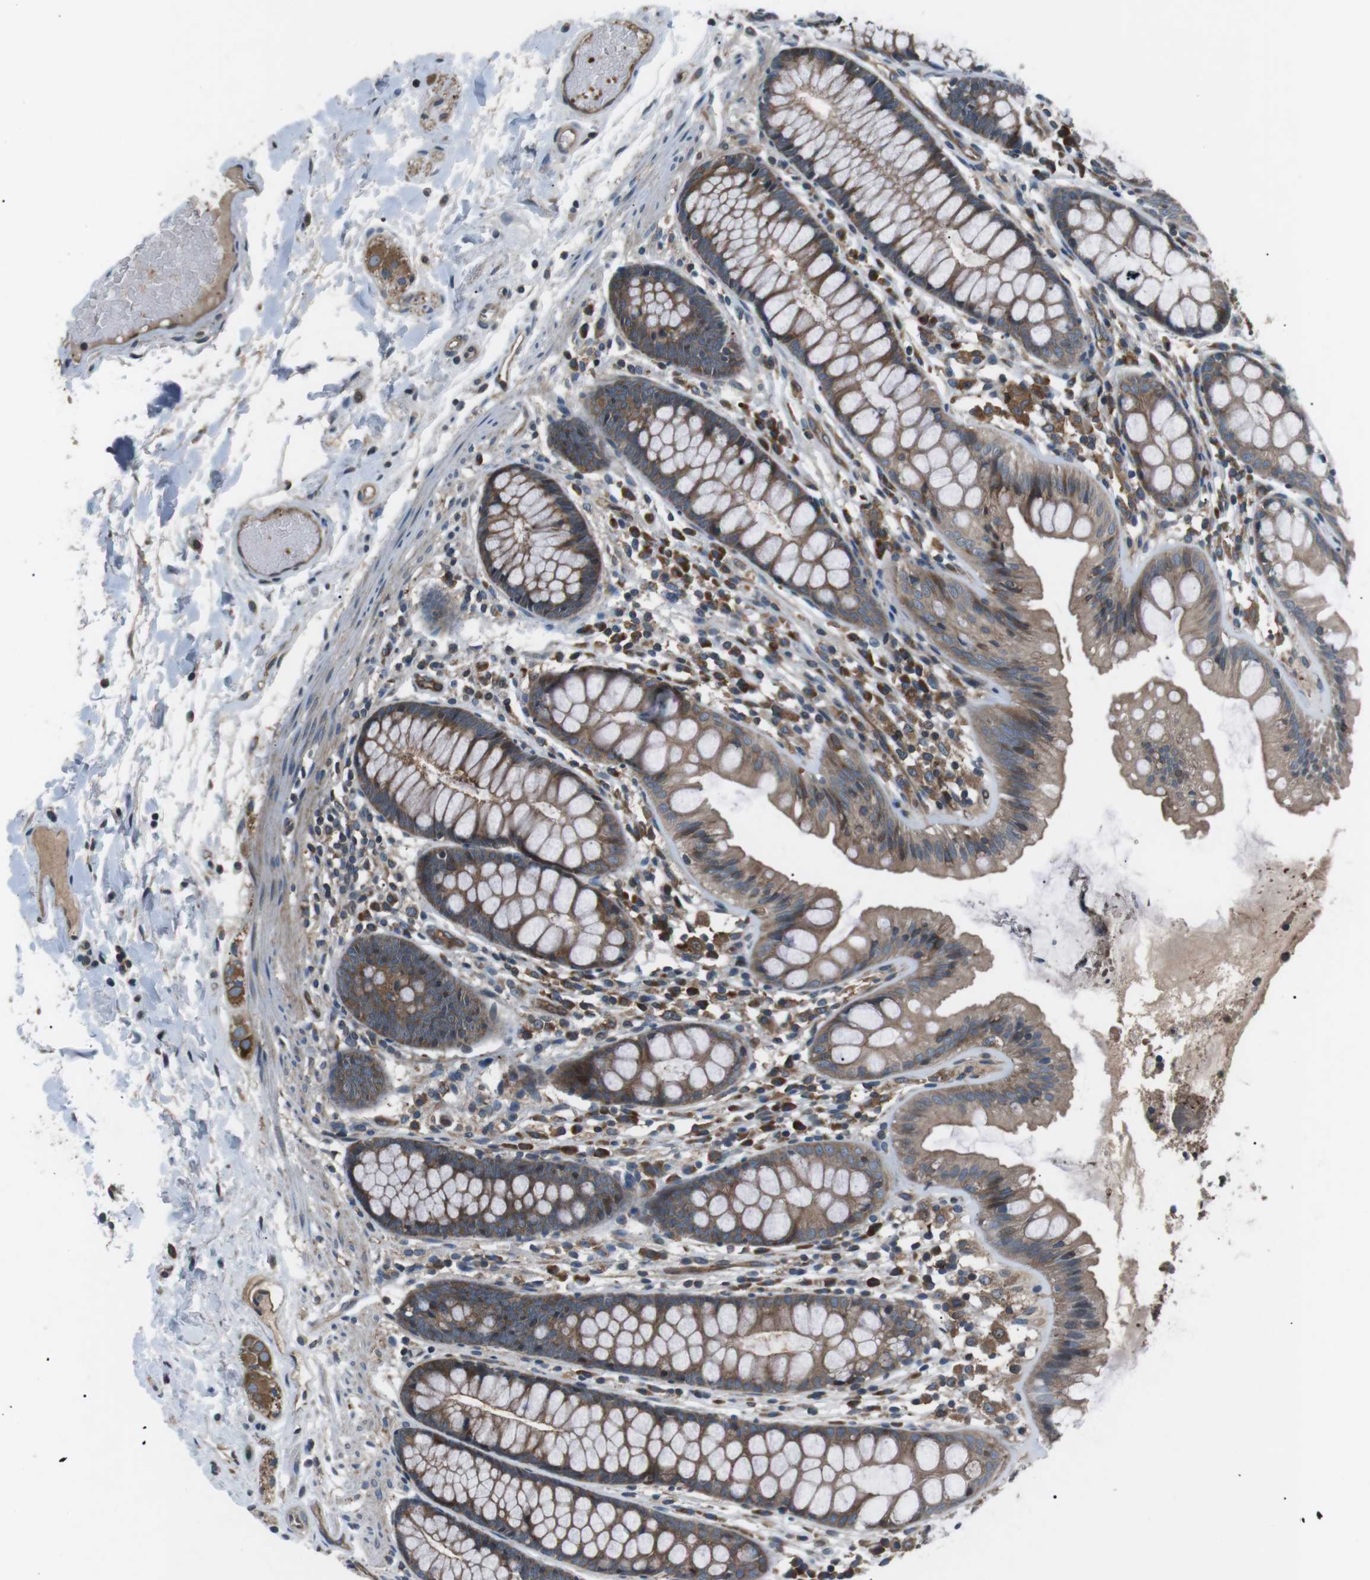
{"staining": {"intensity": "moderate", "quantity": ">75%", "location": "cytoplasmic/membranous"}, "tissue": "colon", "cell_type": "Endothelial cells", "image_type": "normal", "snomed": [{"axis": "morphology", "description": "Normal tissue, NOS"}, {"axis": "topography", "description": "Colon"}], "caption": "Immunohistochemistry (IHC) (DAB) staining of unremarkable colon reveals moderate cytoplasmic/membranous protein positivity in about >75% of endothelial cells.", "gene": "GPR161", "patient": {"sex": "female", "age": 56}}